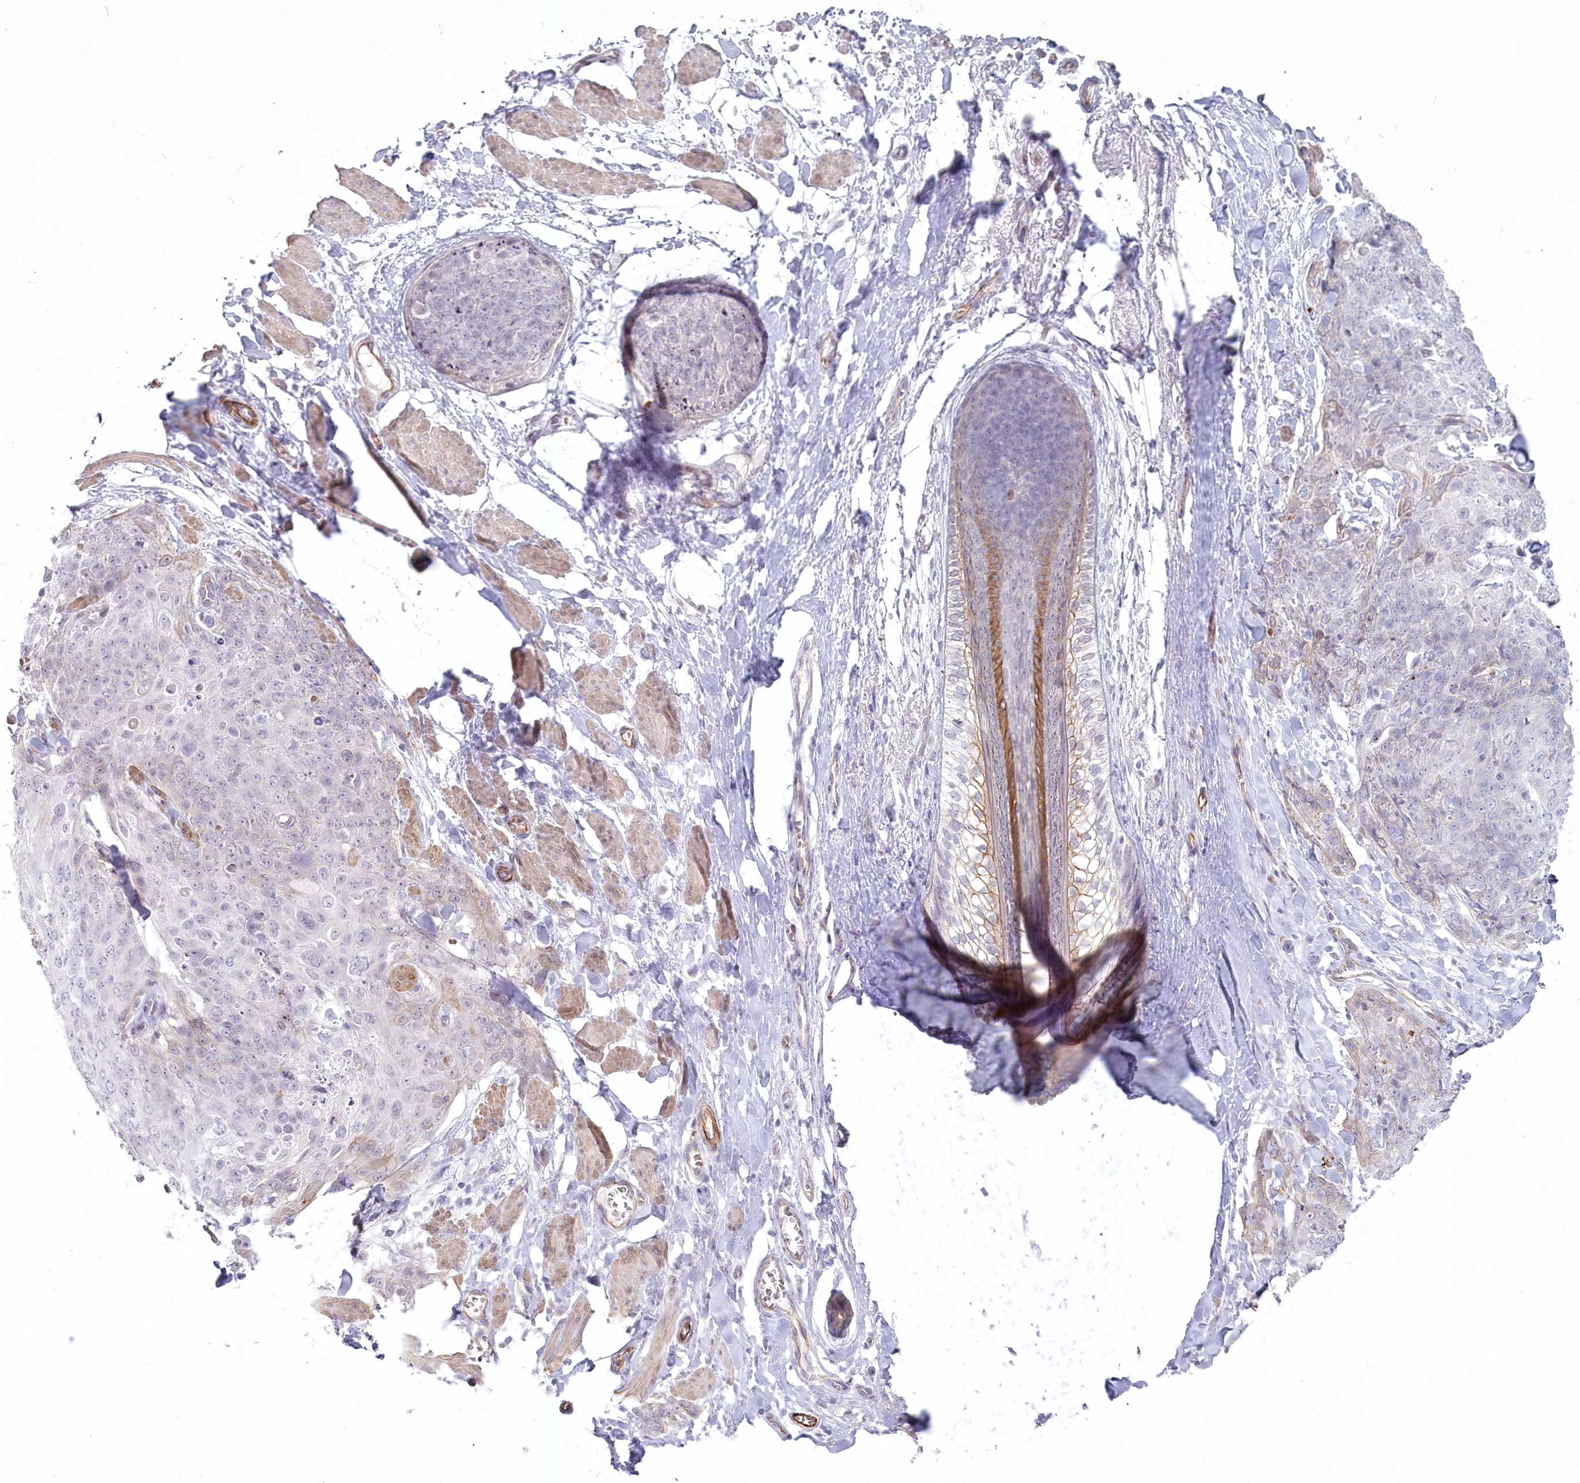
{"staining": {"intensity": "negative", "quantity": "none", "location": "none"}, "tissue": "skin cancer", "cell_type": "Tumor cells", "image_type": "cancer", "snomed": [{"axis": "morphology", "description": "Squamous cell carcinoma, NOS"}, {"axis": "topography", "description": "Skin"}, {"axis": "topography", "description": "Vulva"}], "caption": "Human skin cancer (squamous cell carcinoma) stained for a protein using IHC exhibits no positivity in tumor cells.", "gene": "ABHD8", "patient": {"sex": "female", "age": 85}}